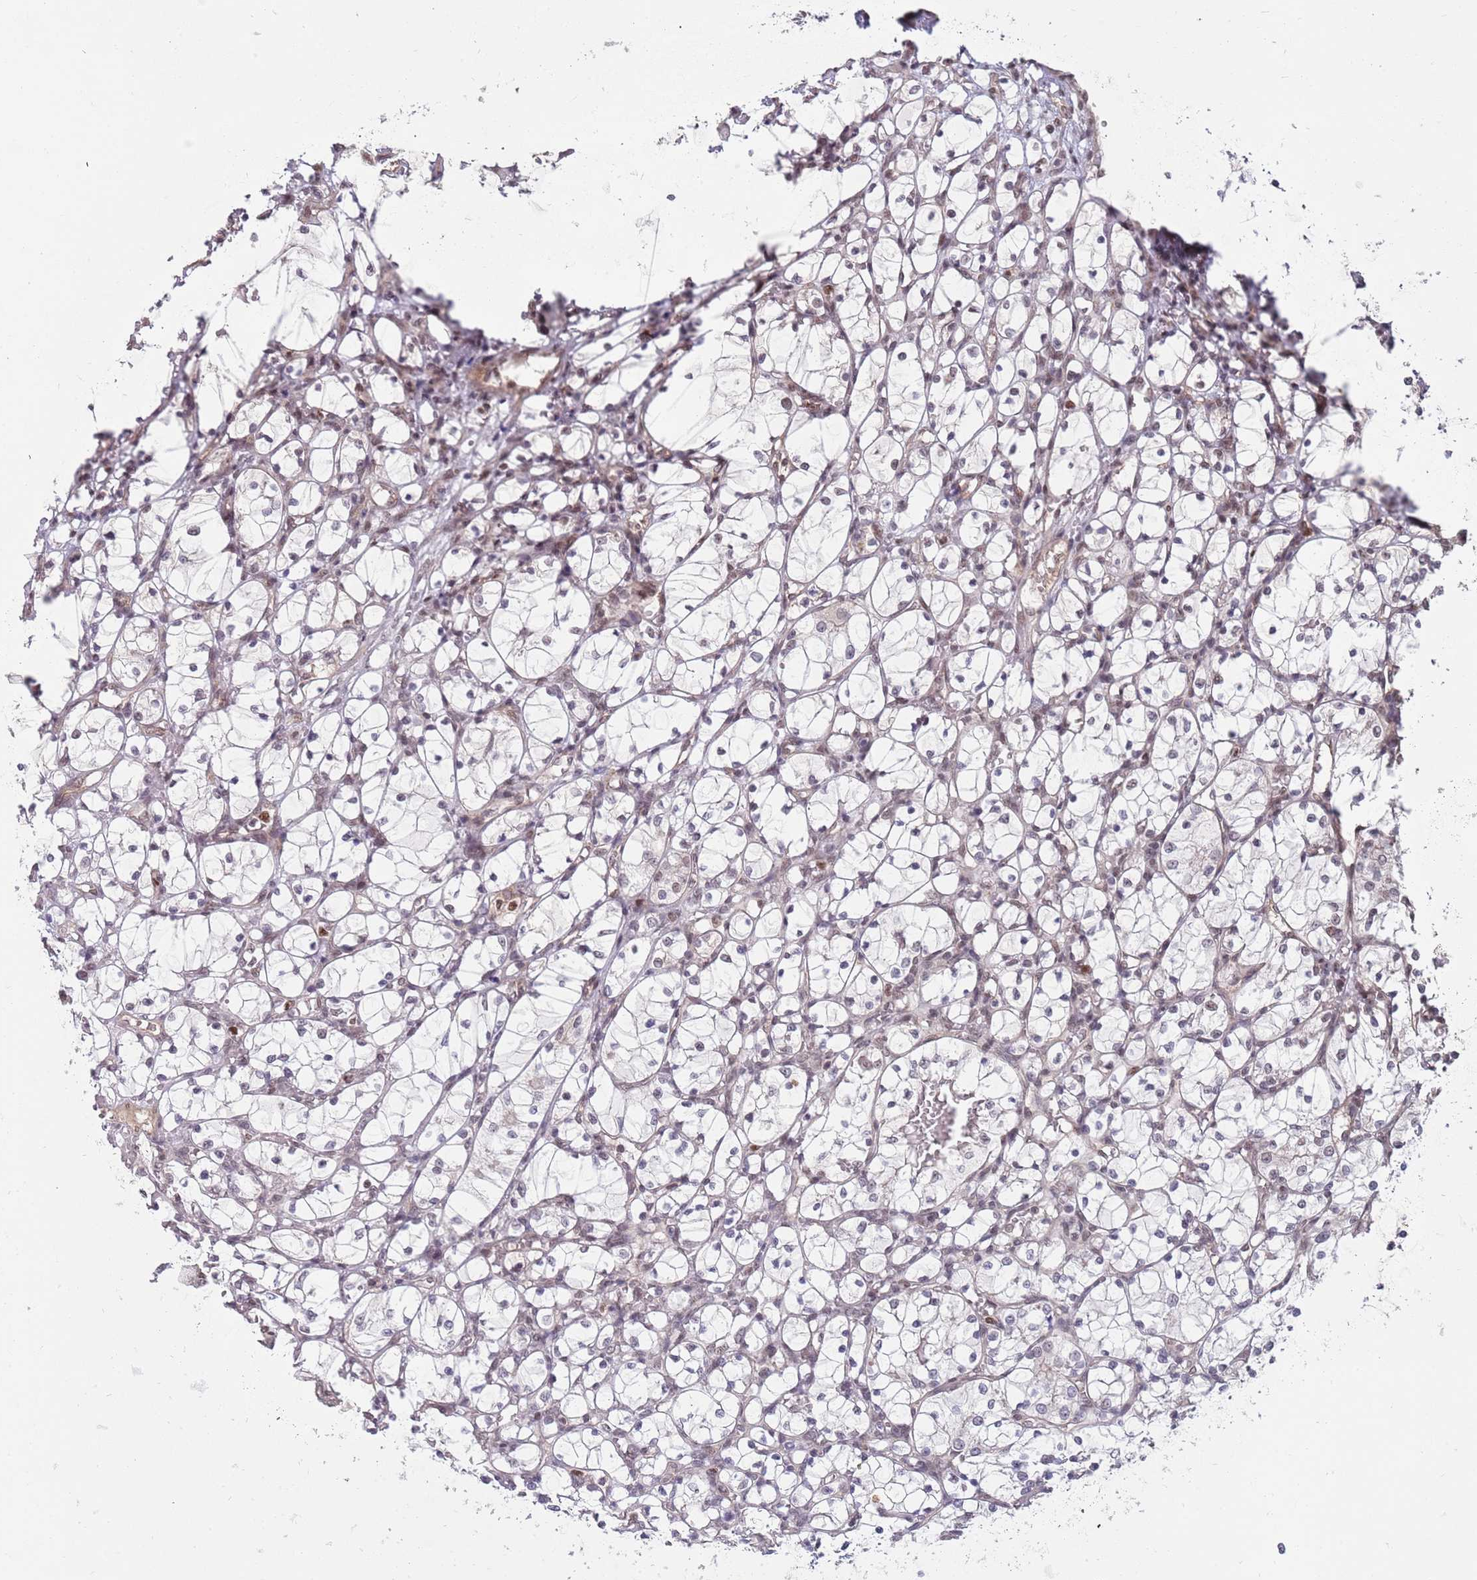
{"staining": {"intensity": "negative", "quantity": "none", "location": "none"}, "tissue": "renal cancer", "cell_type": "Tumor cells", "image_type": "cancer", "snomed": [{"axis": "morphology", "description": "Adenocarcinoma, NOS"}, {"axis": "topography", "description": "Kidney"}], "caption": "This is an immunohistochemistry photomicrograph of human renal cancer (adenocarcinoma). There is no expression in tumor cells.", "gene": "ZBTB7A", "patient": {"sex": "female", "age": 69}}